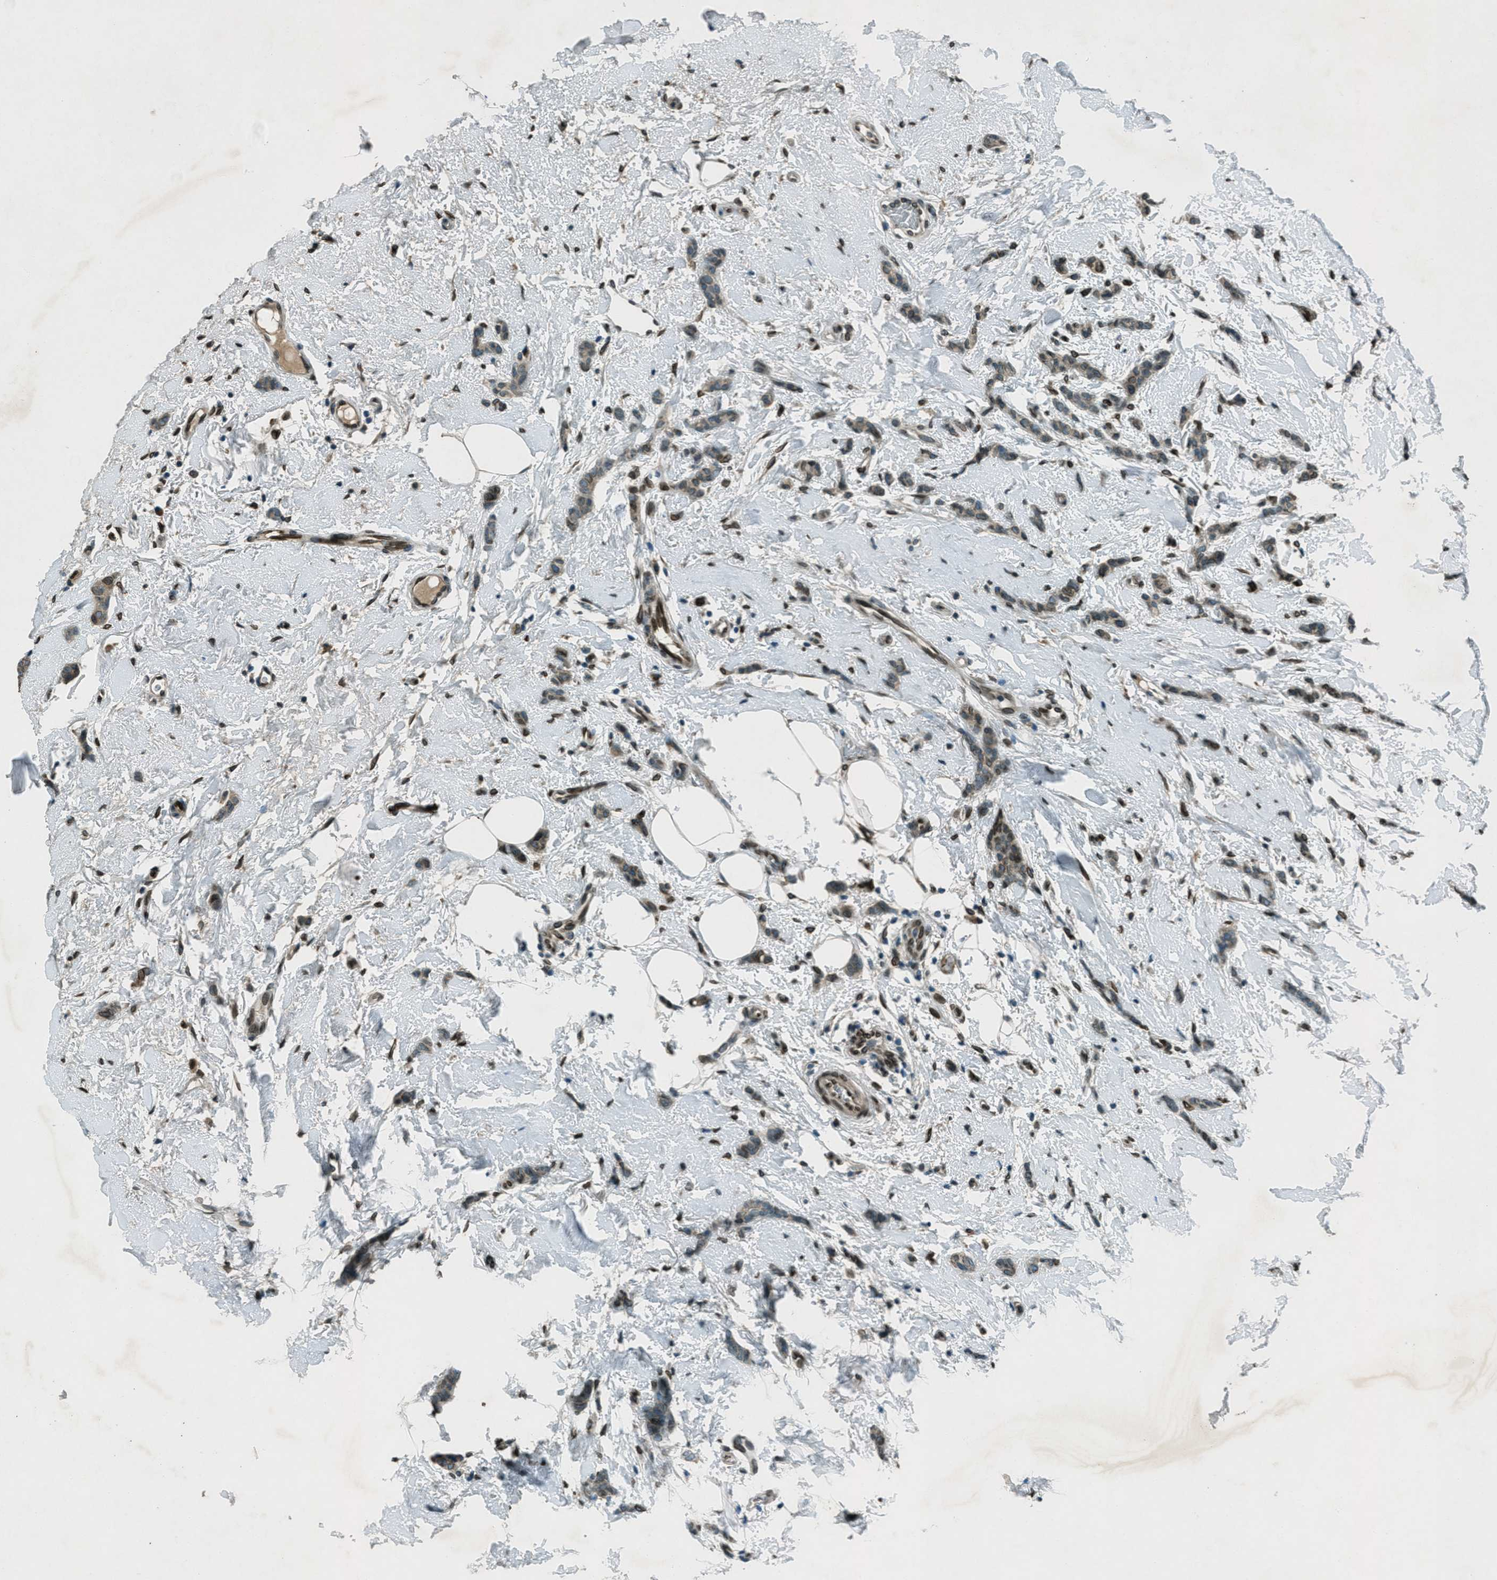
{"staining": {"intensity": "weak", "quantity": ">75%", "location": "cytoplasmic/membranous"}, "tissue": "breast cancer", "cell_type": "Tumor cells", "image_type": "cancer", "snomed": [{"axis": "morphology", "description": "Lobular carcinoma"}, {"axis": "topography", "description": "Skin"}, {"axis": "topography", "description": "Breast"}], "caption": "A high-resolution photomicrograph shows immunohistochemistry staining of lobular carcinoma (breast), which displays weak cytoplasmic/membranous staining in approximately >75% of tumor cells.", "gene": "LEMD2", "patient": {"sex": "female", "age": 46}}